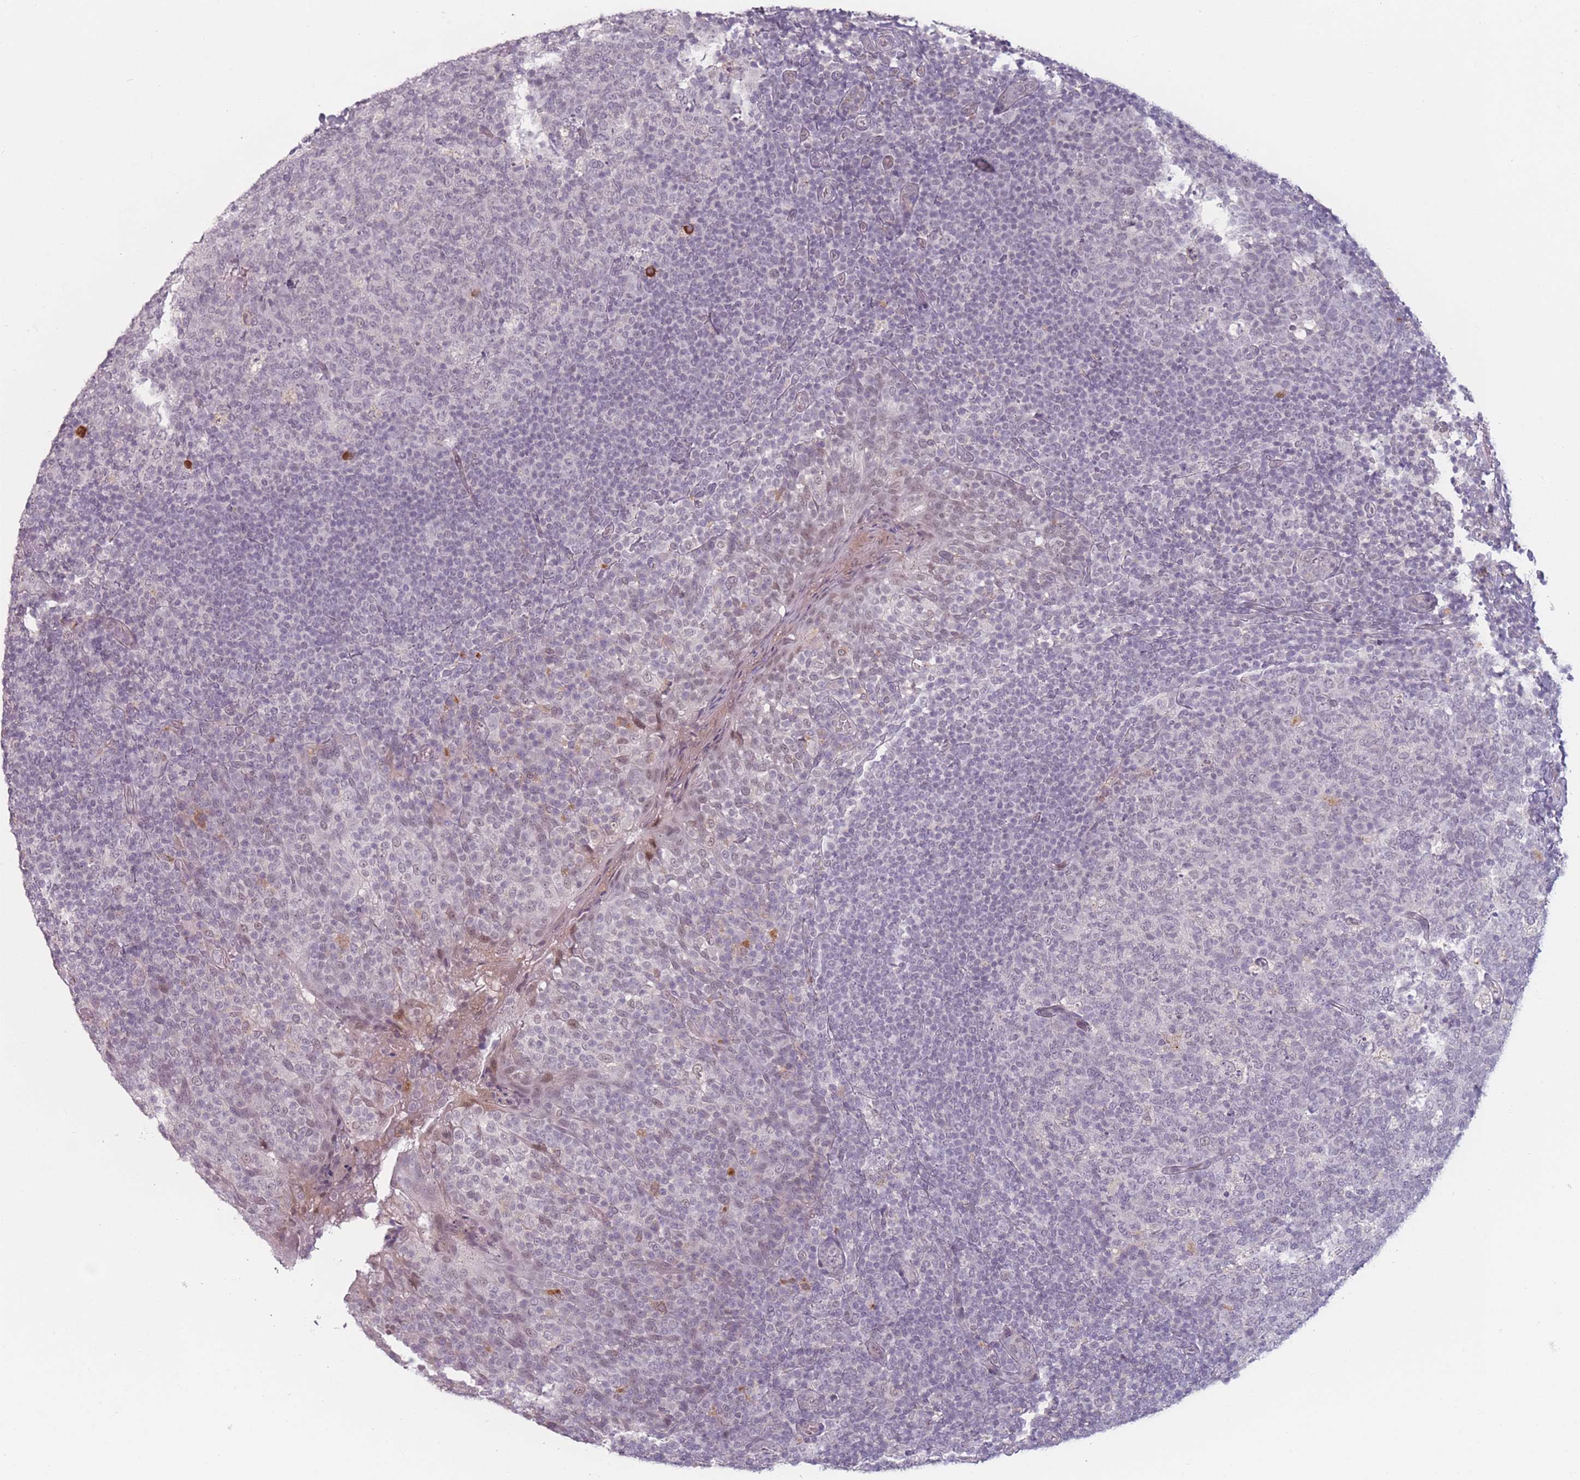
{"staining": {"intensity": "negative", "quantity": "none", "location": "none"}, "tissue": "tonsil", "cell_type": "Germinal center cells", "image_type": "normal", "snomed": [{"axis": "morphology", "description": "Normal tissue, NOS"}, {"axis": "topography", "description": "Tonsil"}], "caption": "Immunohistochemical staining of unremarkable human tonsil displays no significant staining in germinal center cells.", "gene": "OR10C1", "patient": {"sex": "female", "age": 19}}